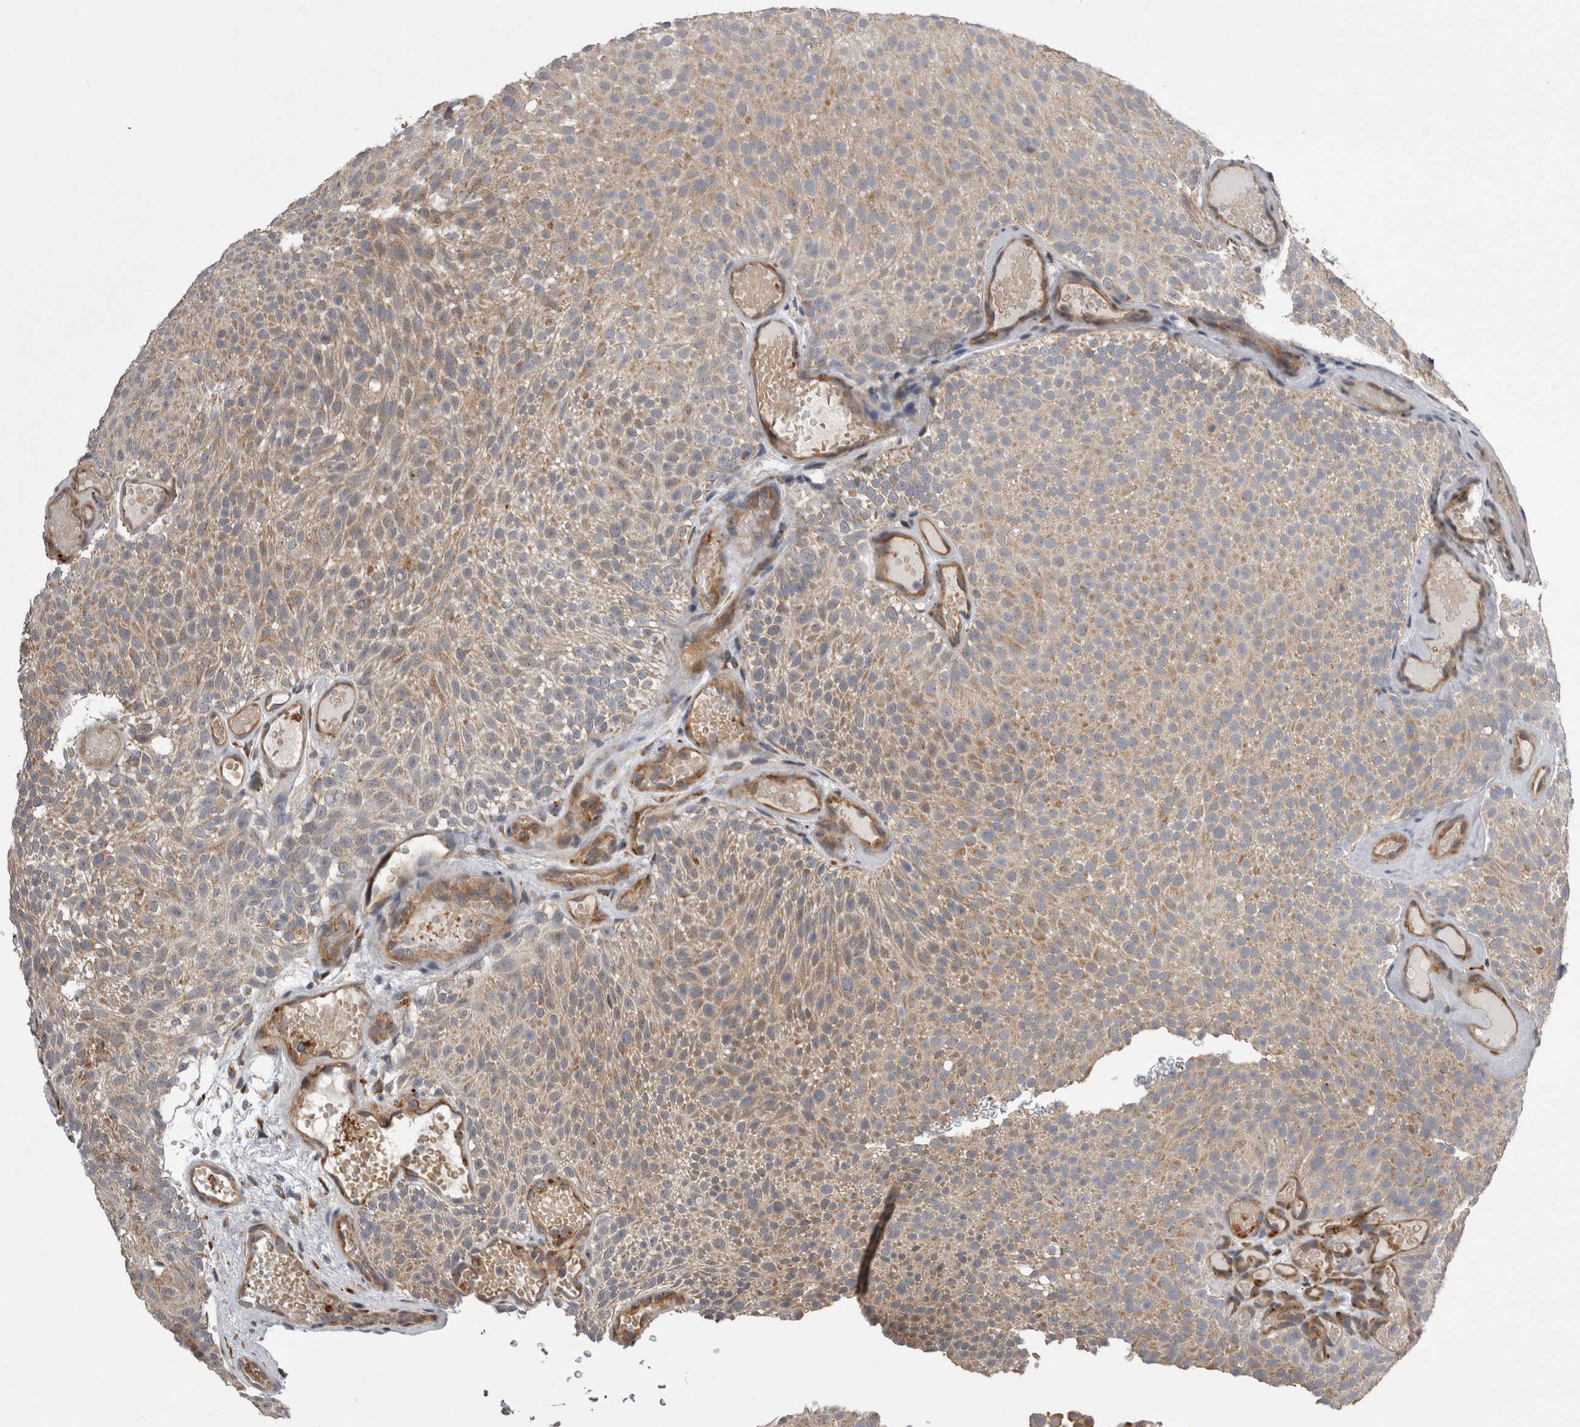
{"staining": {"intensity": "weak", "quantity": ">75%", "location": "cytoplasmic/membranous"}, "tissue": "urothelial cancer", "cell_type": "Tumor cells", "image_type": "cancer", "snomed": [{"axis": "morphology", "description": "Urothelial carcinoma, Low grade"}, {"axis": "topography", "description": "Urinary bladder"}], "caption": "Tumor cells reveal low levels of weak cytoplasmic/membranous positivity in about >75% of cells in low-grade urothelial carcinoma. (IHC, brightfield microscopy, high magnification).", "gene": "ARHGAP29", "patient": {"sex": "male", "age": 78}}